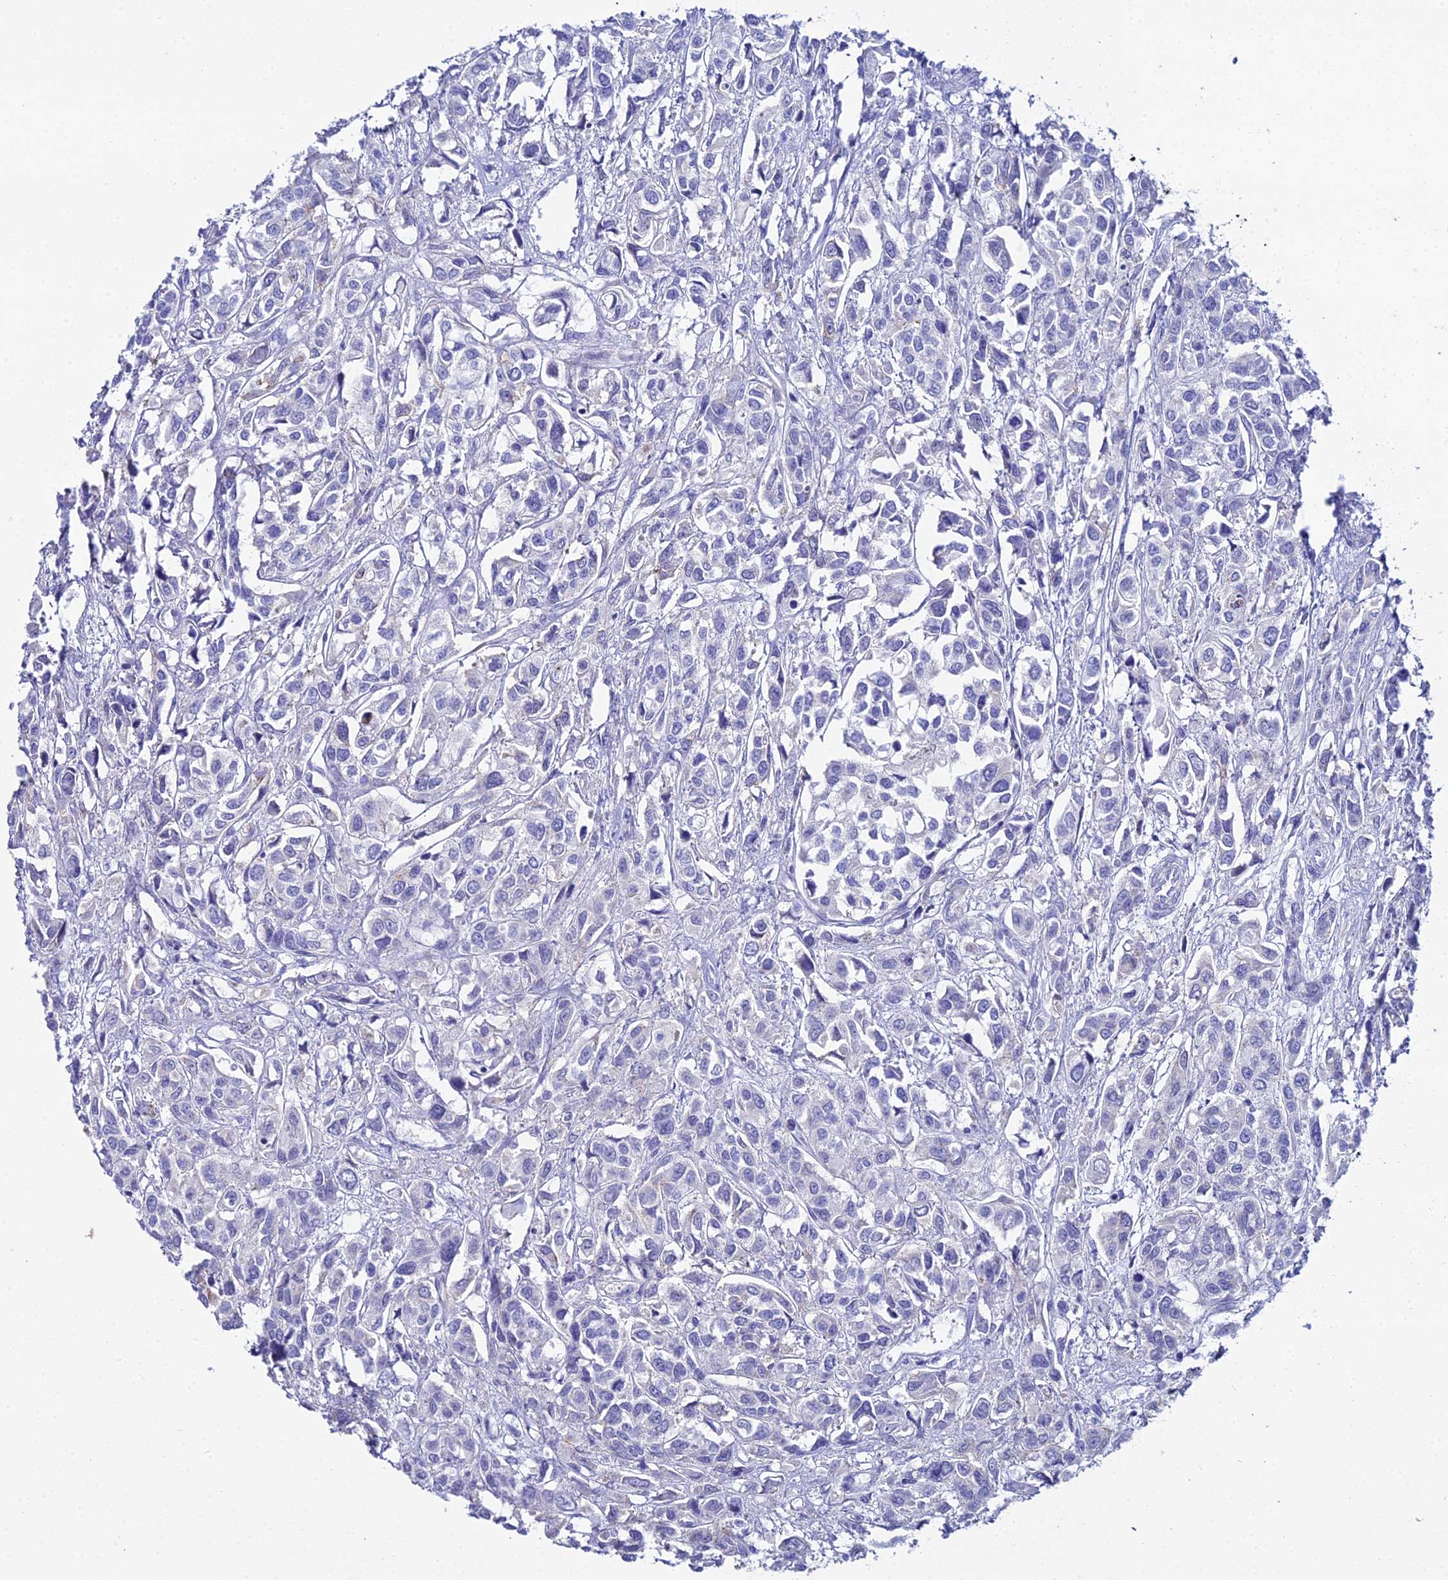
{"staining": {"intensity": "negative", "quantity": "none", "location": "none"}, "tissue": "urothelial cancer", "cell_type": "Tumor cells", "image_type": "cancer", "snomed": [{"axis": "morphology", "description": "Urothelial carcinoma, High grade"}, {"axis": "topography", "description": "Urinary bladder"}], "caption": "High power microscopy image of an immunohistochemistry (IHC) image of urothelial cancer, revealing no significant staining in tumor cells.", "gene": "DHX34", "patient": {"sex": "male", "age": 67}}